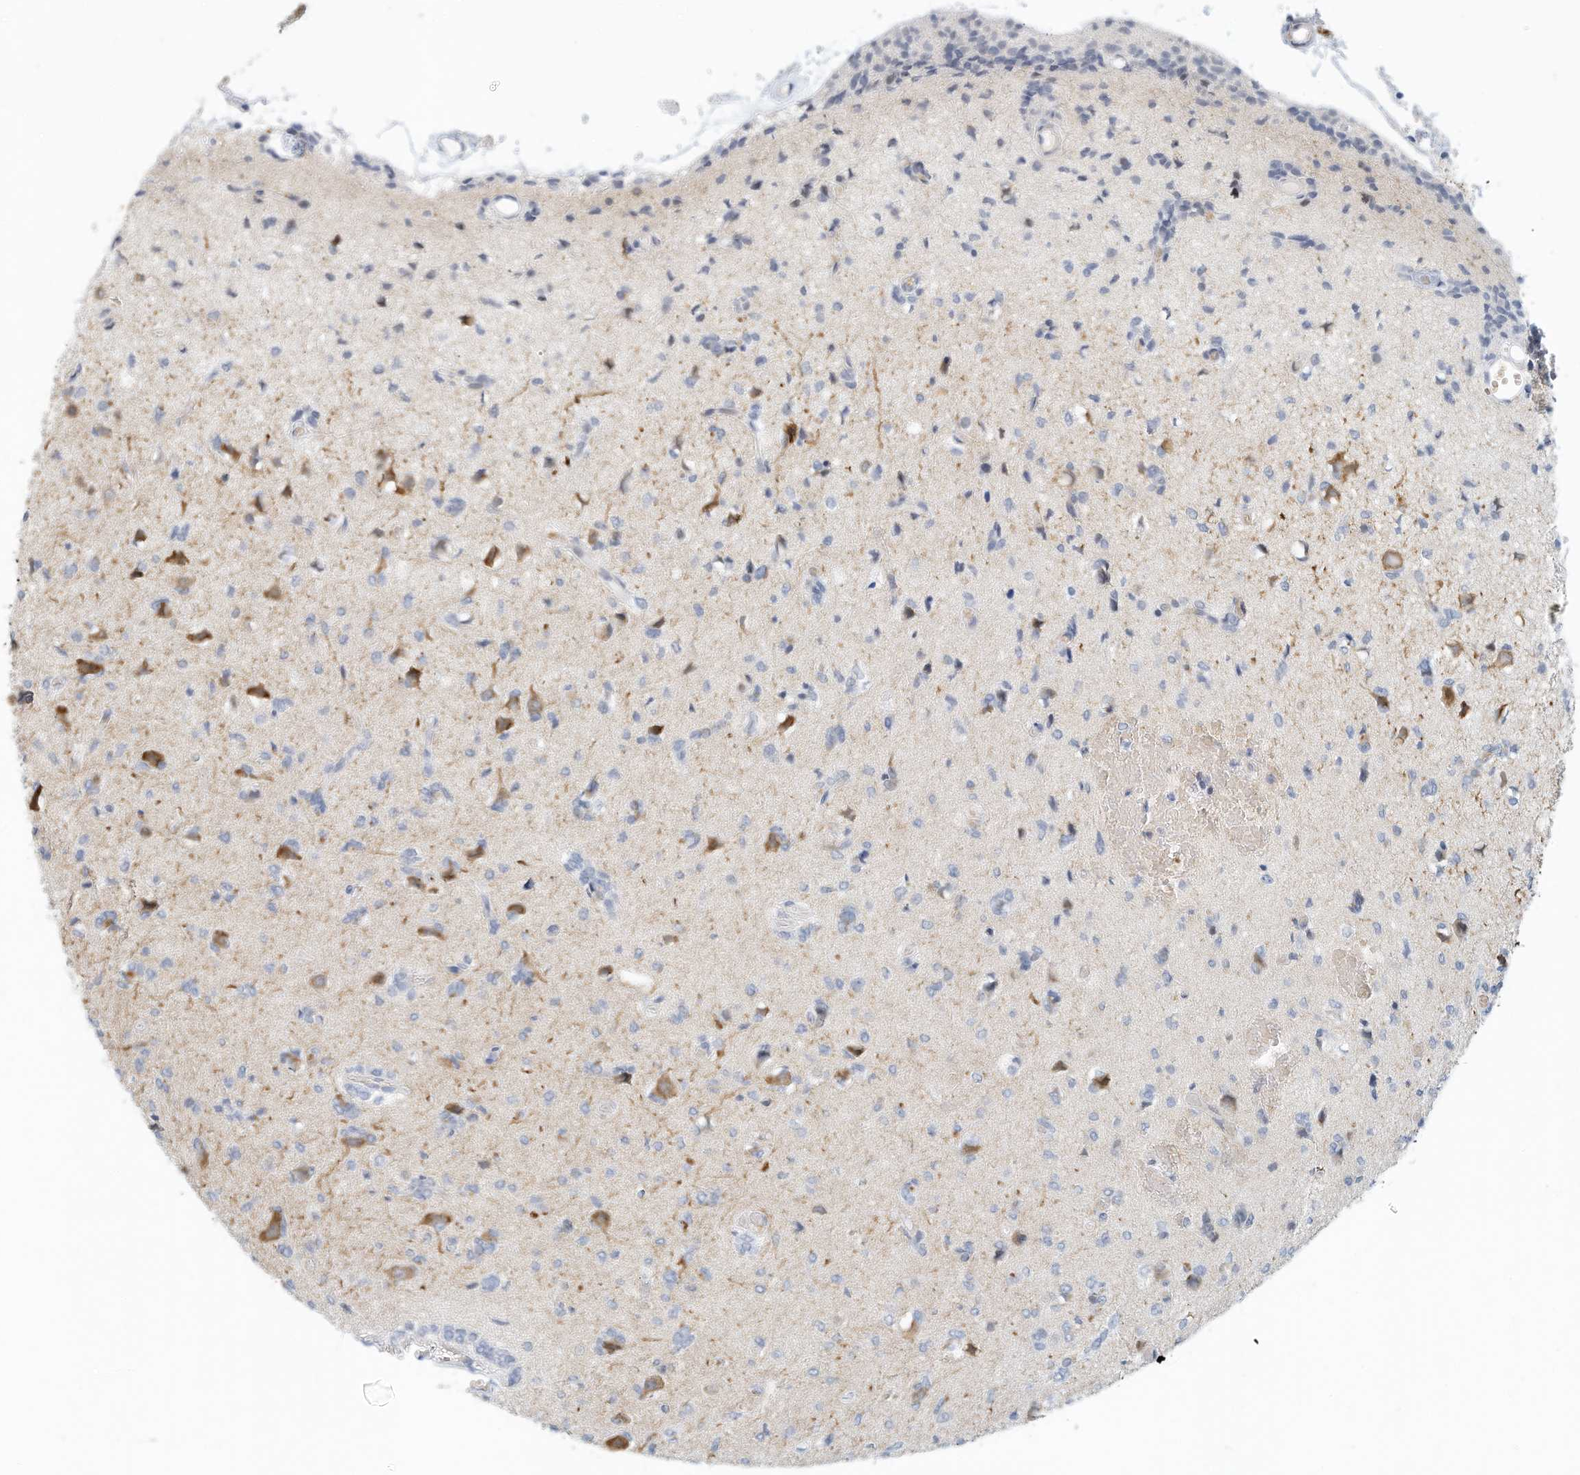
{"staining": {"intensity": "negative", "quantity": "none", "location": "none"}, "tissue": "glioma", "cell_type": "Tumor cells", "image_type": "cancer", "snomed": [{"axis": "morphology", "description": "Glioma, malignant, High grade"}, {"axis": "topography", "description": "Brain"}], "caption": "This is a photomicrograph of immunohistochemistry staining of glioma, which shows no staining in tumor cells.", "gene": "ARHGAP28", "patient": {"sex": "female", "age": 59}}